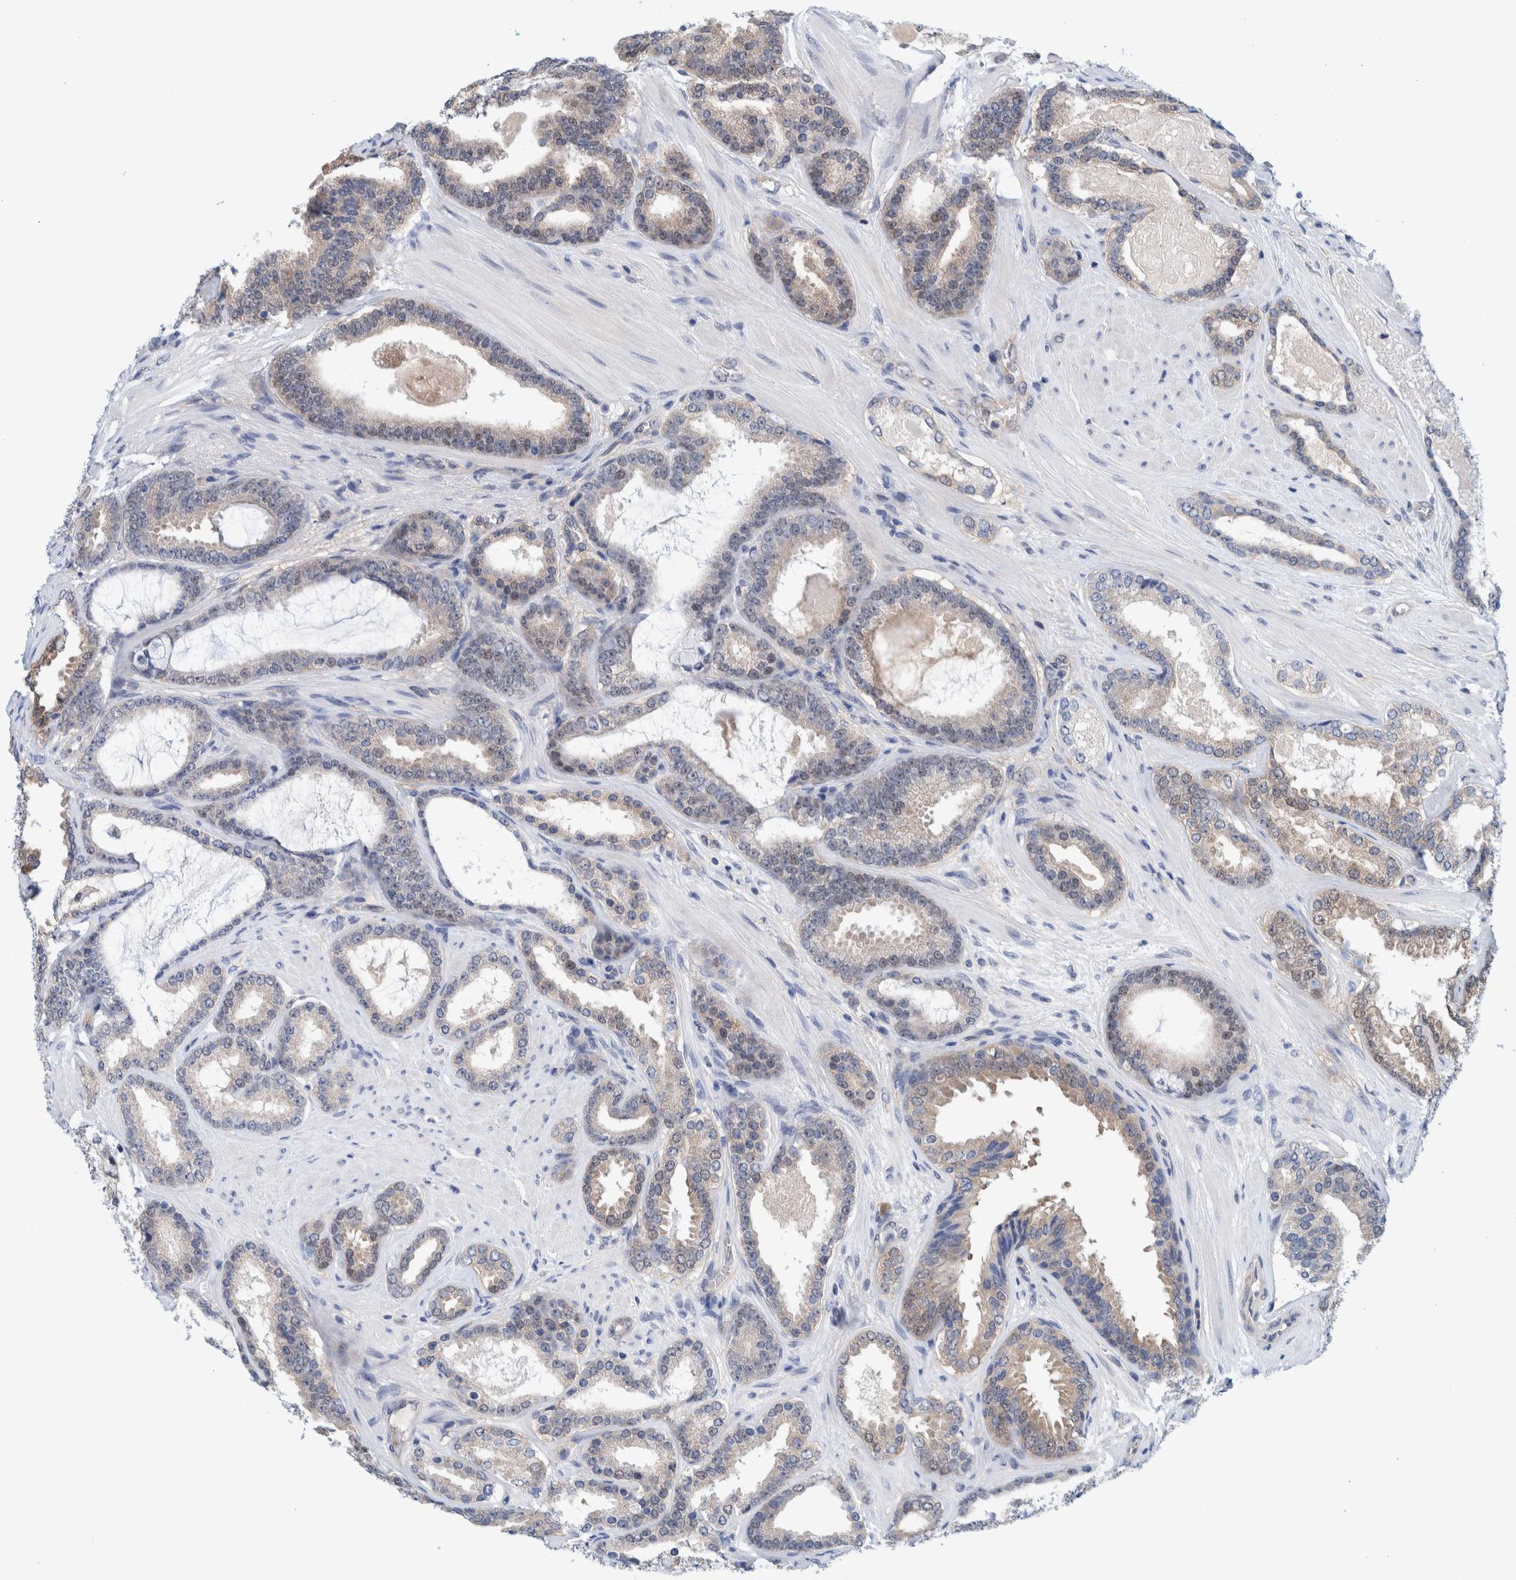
{"staining": {"intensity": "weak", "quantity": ">75%", "location": "cytoplasmic/membranous,nuclear"}, "tissue": "prostate cancer", "cell_type": "Tumor cells", "image_type": "cancer", "snomed": [{"axis": "morphology", "description": "Adenocarcinoma, High grade"}, {"axis": "topography", "description": "Prostate"}], "caption": "Immunohistochemistry (IHC) micrograph of neoplastic tissue: human prostate cancer stained using immunohistochemistry (IHC) displays low levels of weak protein expression localized specifically in the cytoplasmic/membranous and nuclear of tumor cells, appearing as a cytoplasmic/membranous and nuclear brown color.", "gene": "PFAS", "patient": {"sex": "male", "age": 60}}